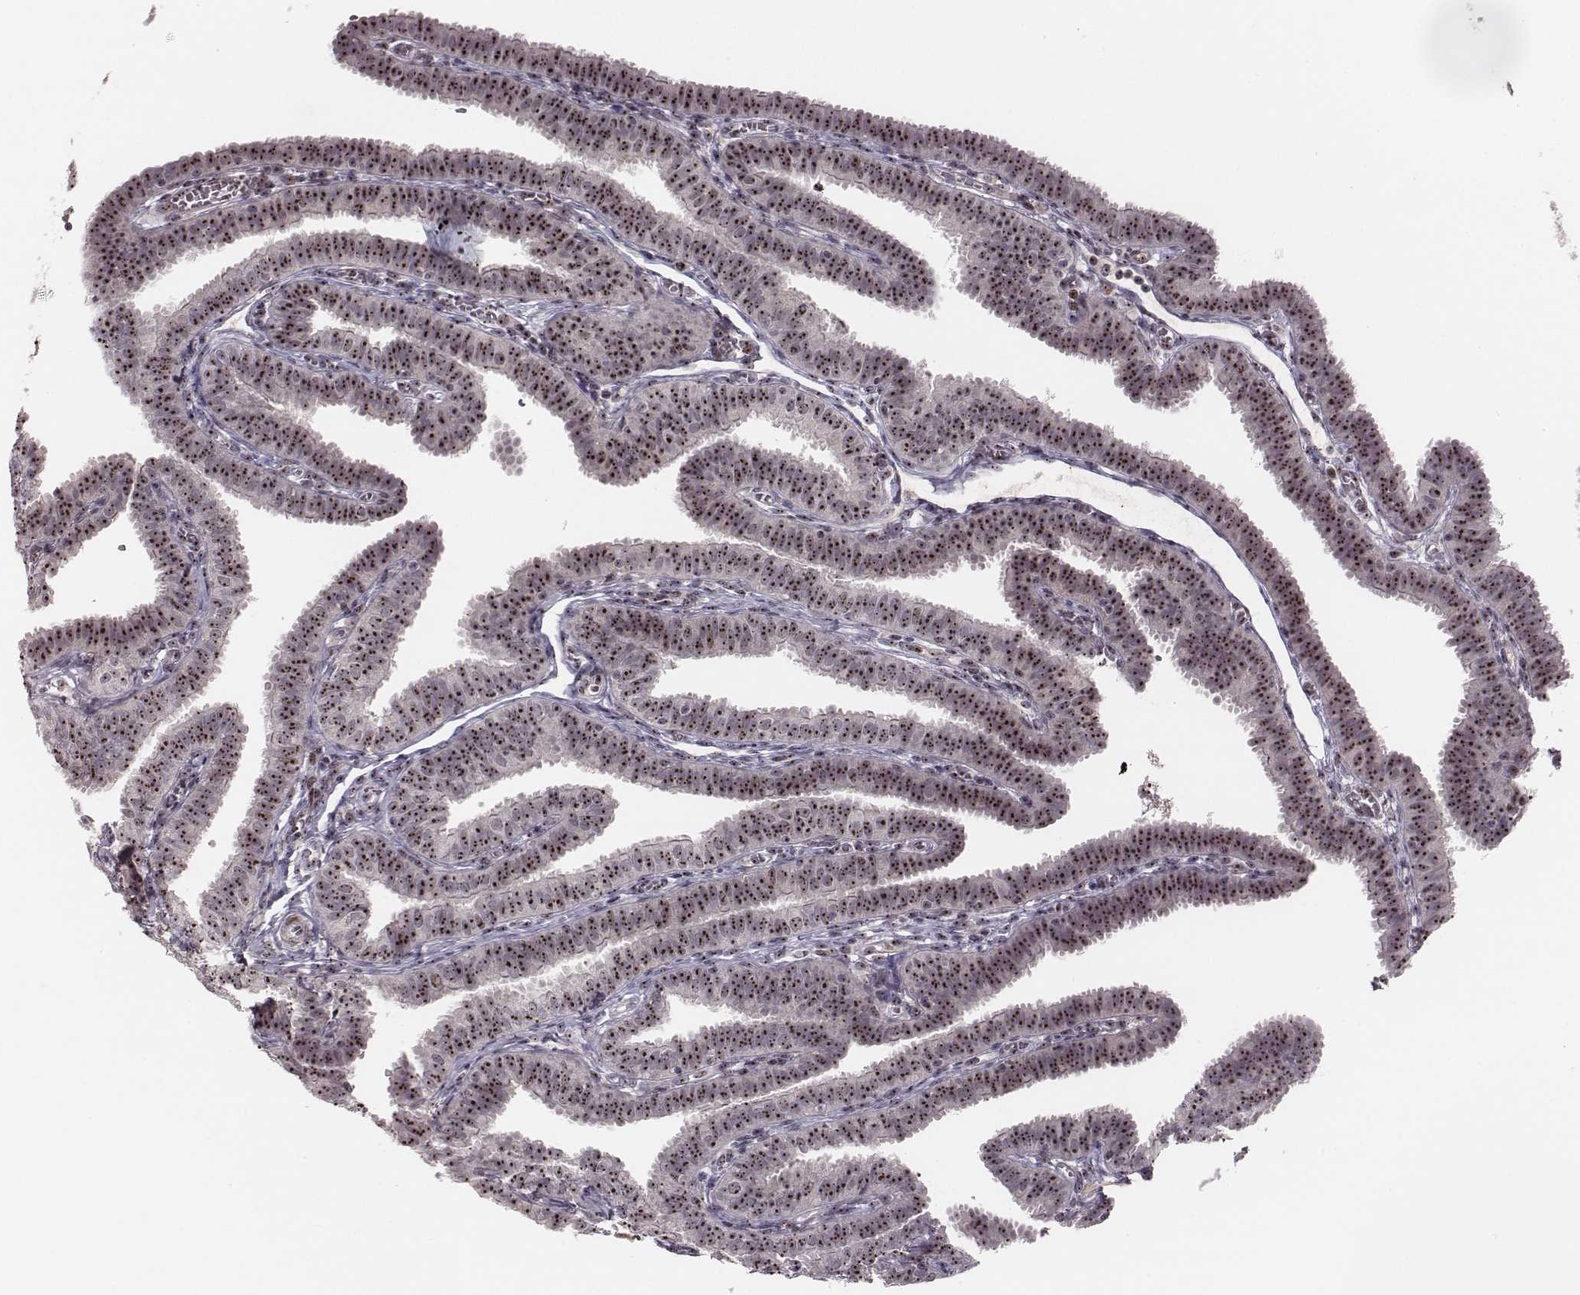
{"staining": {"intensity": "moderate", "quantity": ">75%", "location": "nuclear"}, "tissue": "fallopian tube", "cell_type": "Glandular cells", "image_type": "normal", "snomed": [{"axis": "morphology", "description": "Normal tissue, NOS"}, {"axis": "topography", "description": "Fallopian tube"}], "caption": "Human fallopian tube stained for a protein (brown) reveals moderate nuclear positive positivity in about >75% of glandular cells.", "gene": "NOP56", "patient": {"sex": "female", "age": 25}}